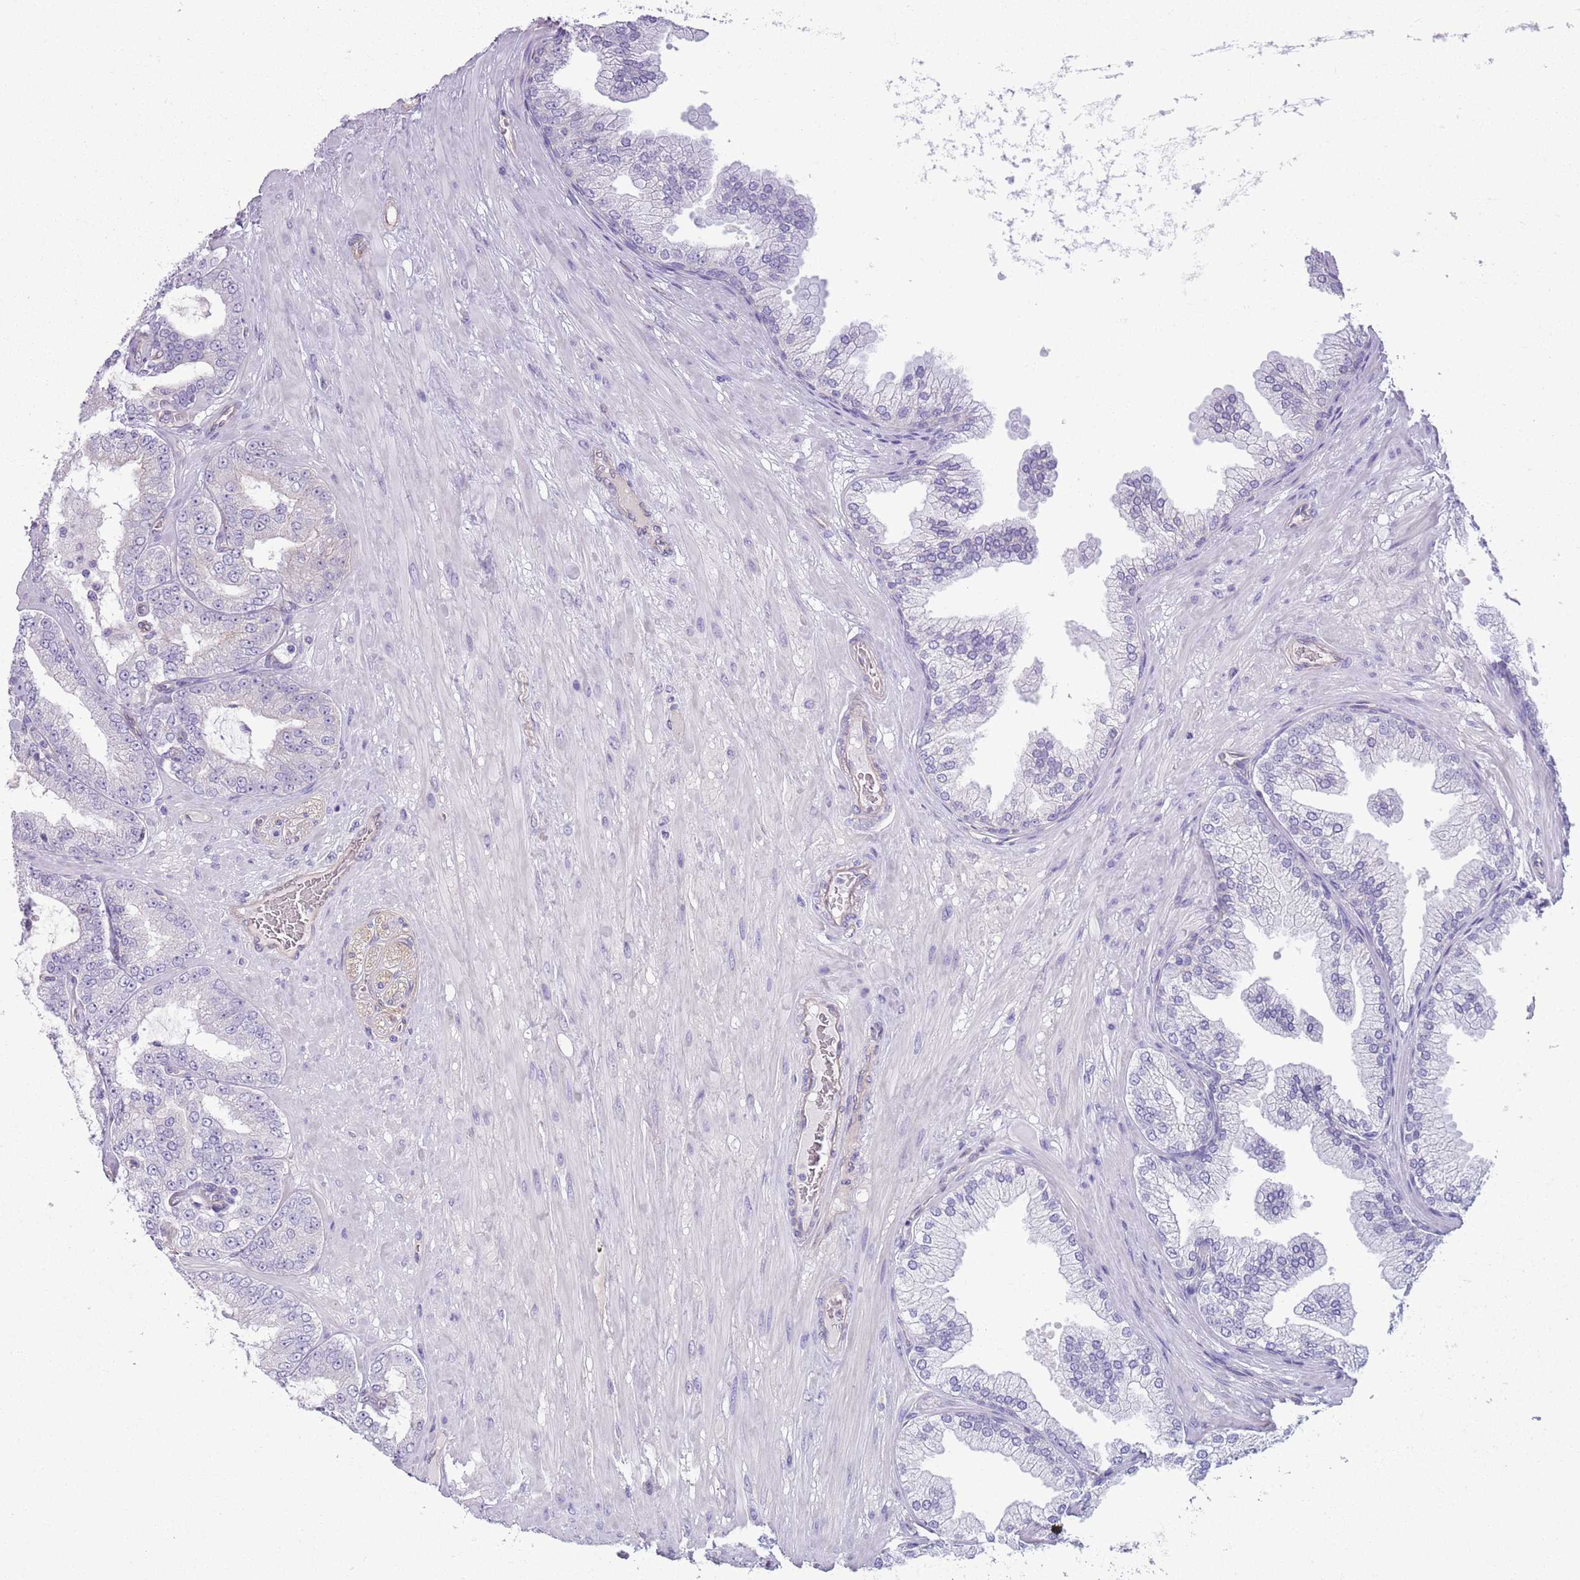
{"staining": {"intensity": "negative", "quantity": "none", "location": "none"}, "tissue": "prostate cancer", "cell_type": "Tumor cells", "image_type": "cancer", "snomed": [{"axis": "morphology", "description": "Adenocarcinoma, Low grade"}, {"axis": "topography", "description": "Prostate"}], "caption": "Prostate cancer (adenocarcinoma (low-grade)) was stained to show a protein in brown. There is no significant positivity in tumor cells. The staining is performed using DAB (3,3'-diaminobenzidine) brown chromogen with nuclei counter-stained in using hematoxylin.", "gene": "RBP3", "patient": {"sex": "male", "age": 63}}